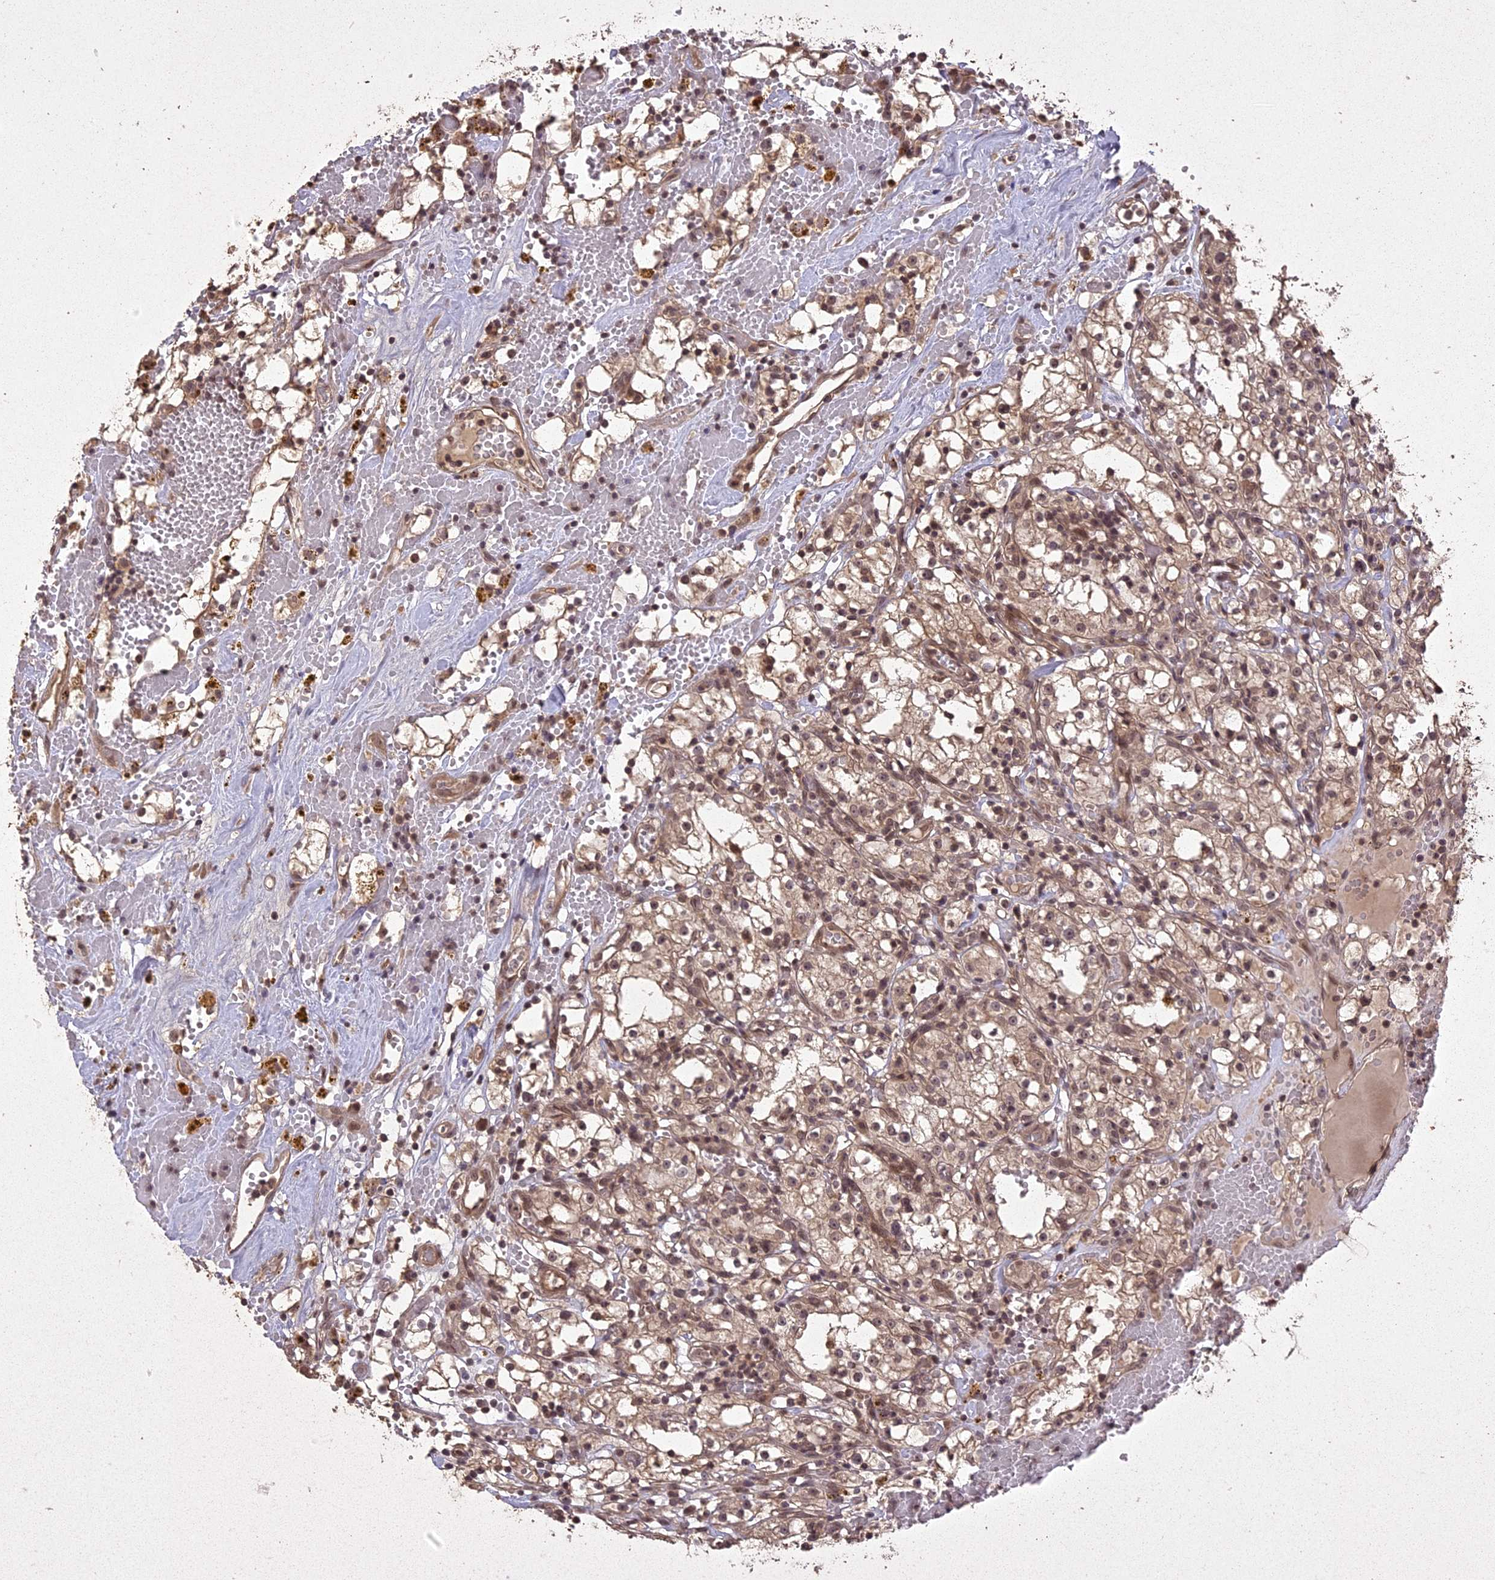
{"staining": {"intensity": "weak", "quantity": ">75%", "location": "cytoplasmic/membranous"}, "tissue": "renal cancer", "cell_type": "Tumor cells", "image_type": "cancer", "snomed": [{"axis": "morphology", "description": "Adenocarcinoma, NOS"}, {"axis": "topography", "description": "Kidney"}], "caption": "IHC of renal cancer (adenocarcinoma) displays low levels of weak cytoplasmic/membranous expression in approximately >75% of tumor cells.", "gene": "LIN37", "patient": {"sex": "male", "age": 56}}